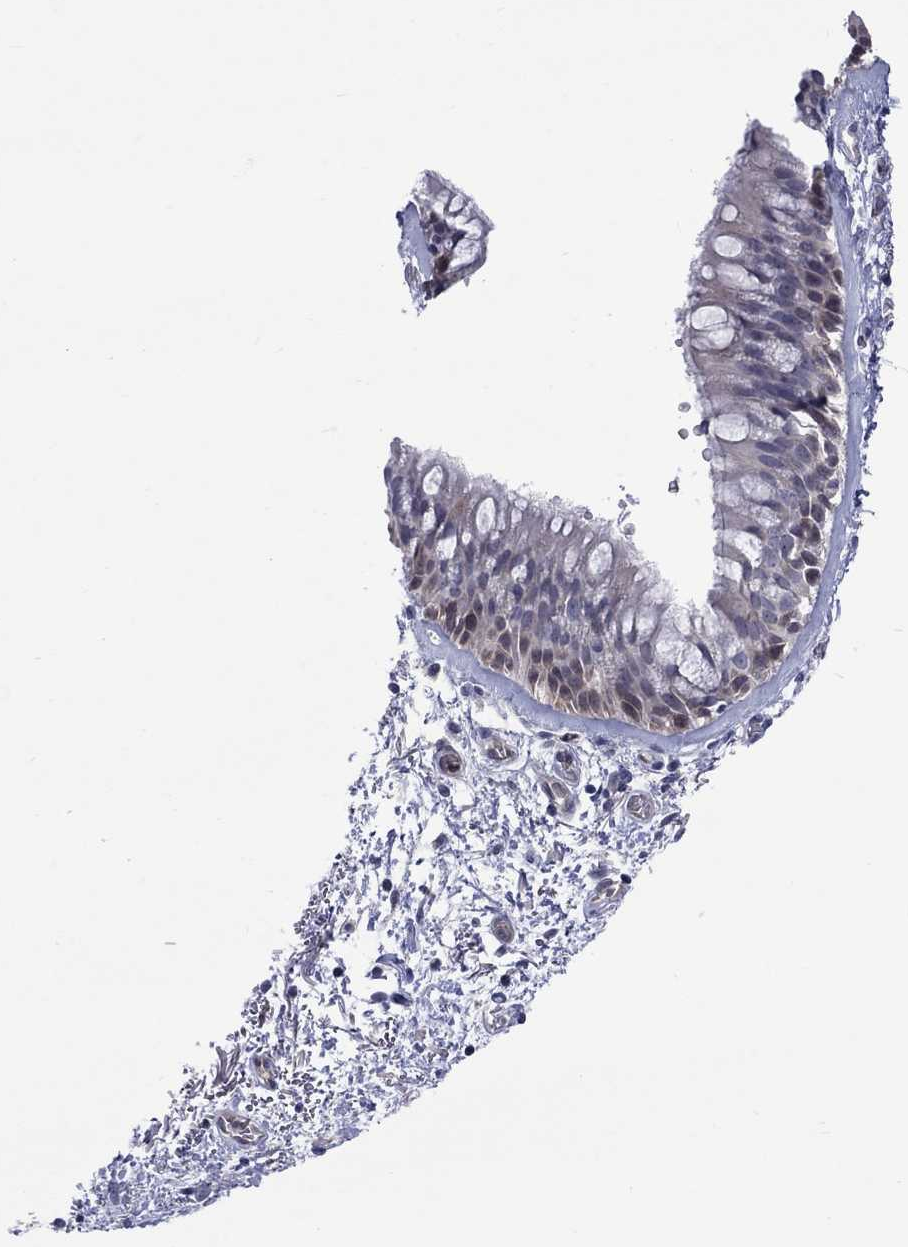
{"staining": {"intensity": "negative", "quantity": "none", "location": "none"}, "tissue": "bronchus", "cell_type": "Respiratory epithelial cells", "image_type": "normal", "snomed": [{"axis": "morphology", "description": "Normal tissue, NOS"}, {"axis": "topography", "description": "Bronchus"}, {"axis": "topography", "description": "Lung"}], "caption": "Micrograph shows no significant protein expression in respiratory epithelial cells of normal bronchus. (DAB immunohistochemistry with hematoxylin counter stain).", "gene": "HKDC1", "patient": {"sex": "female", "age": 57}}